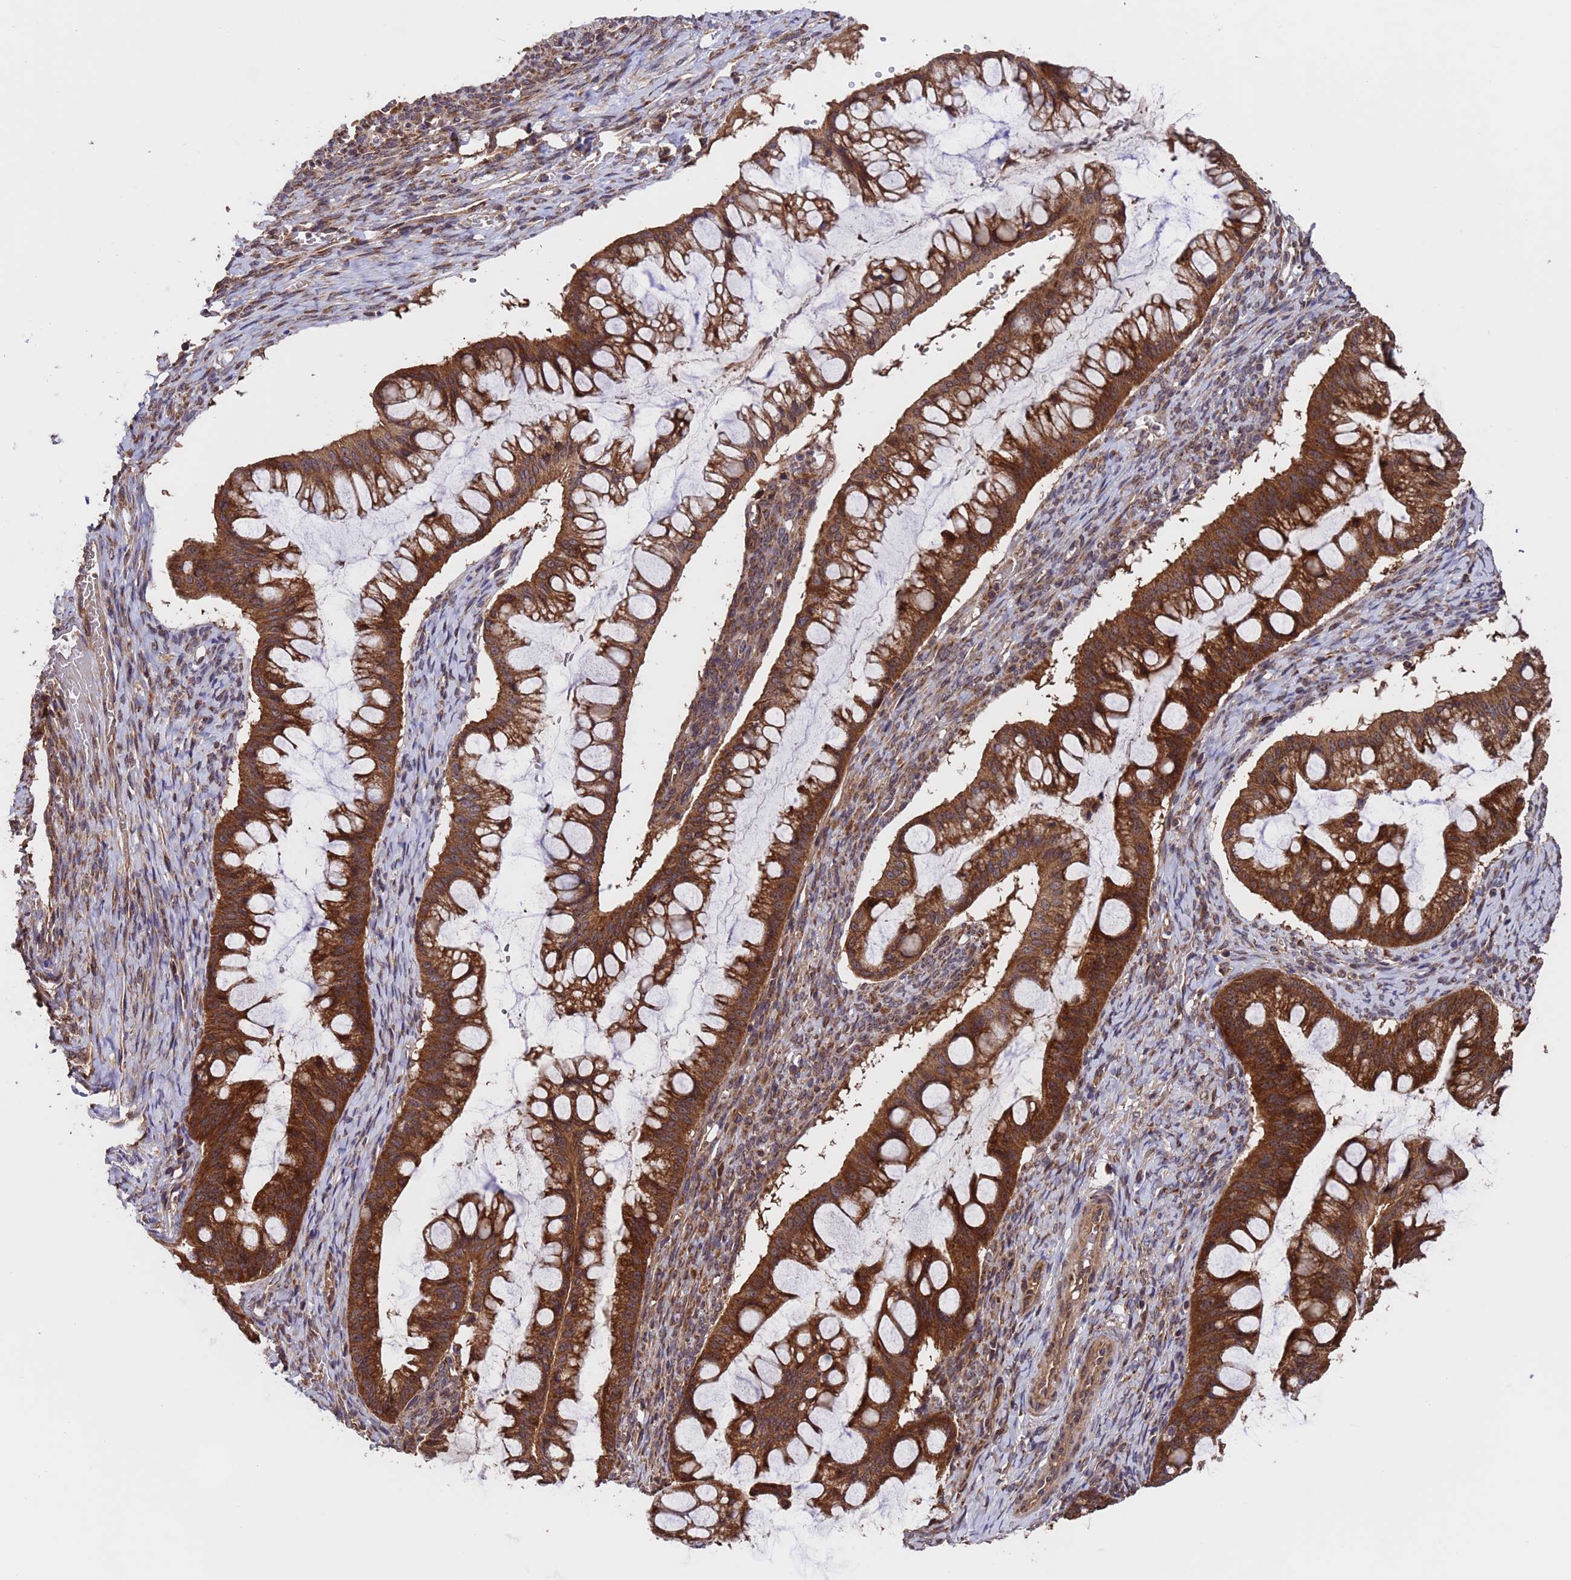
{"staining": {"intensity": "strong", "quantity": ">75%", "location": "cytoplasmic/membranous"}, "tissue": "ovarian cancer", "cell_type": "Tumor cells", "image_type": "cancer", "snomed": [{"axis": "morphology", "description": "Cystadenocarcinoma, mucinous, NOS"}, {"axis": "topography", "description": "Ovary"}], "caption": "IHC micrograph of mucinous cystadenocarcinoma (ovarian) stained for a protein (brown), which demonstrates high levels of strong cytoplasmic/membranous staining in approximately >75% of tumor cells.", "gene": "TSR3", "patient": {"sex": "female", "age": 73}}